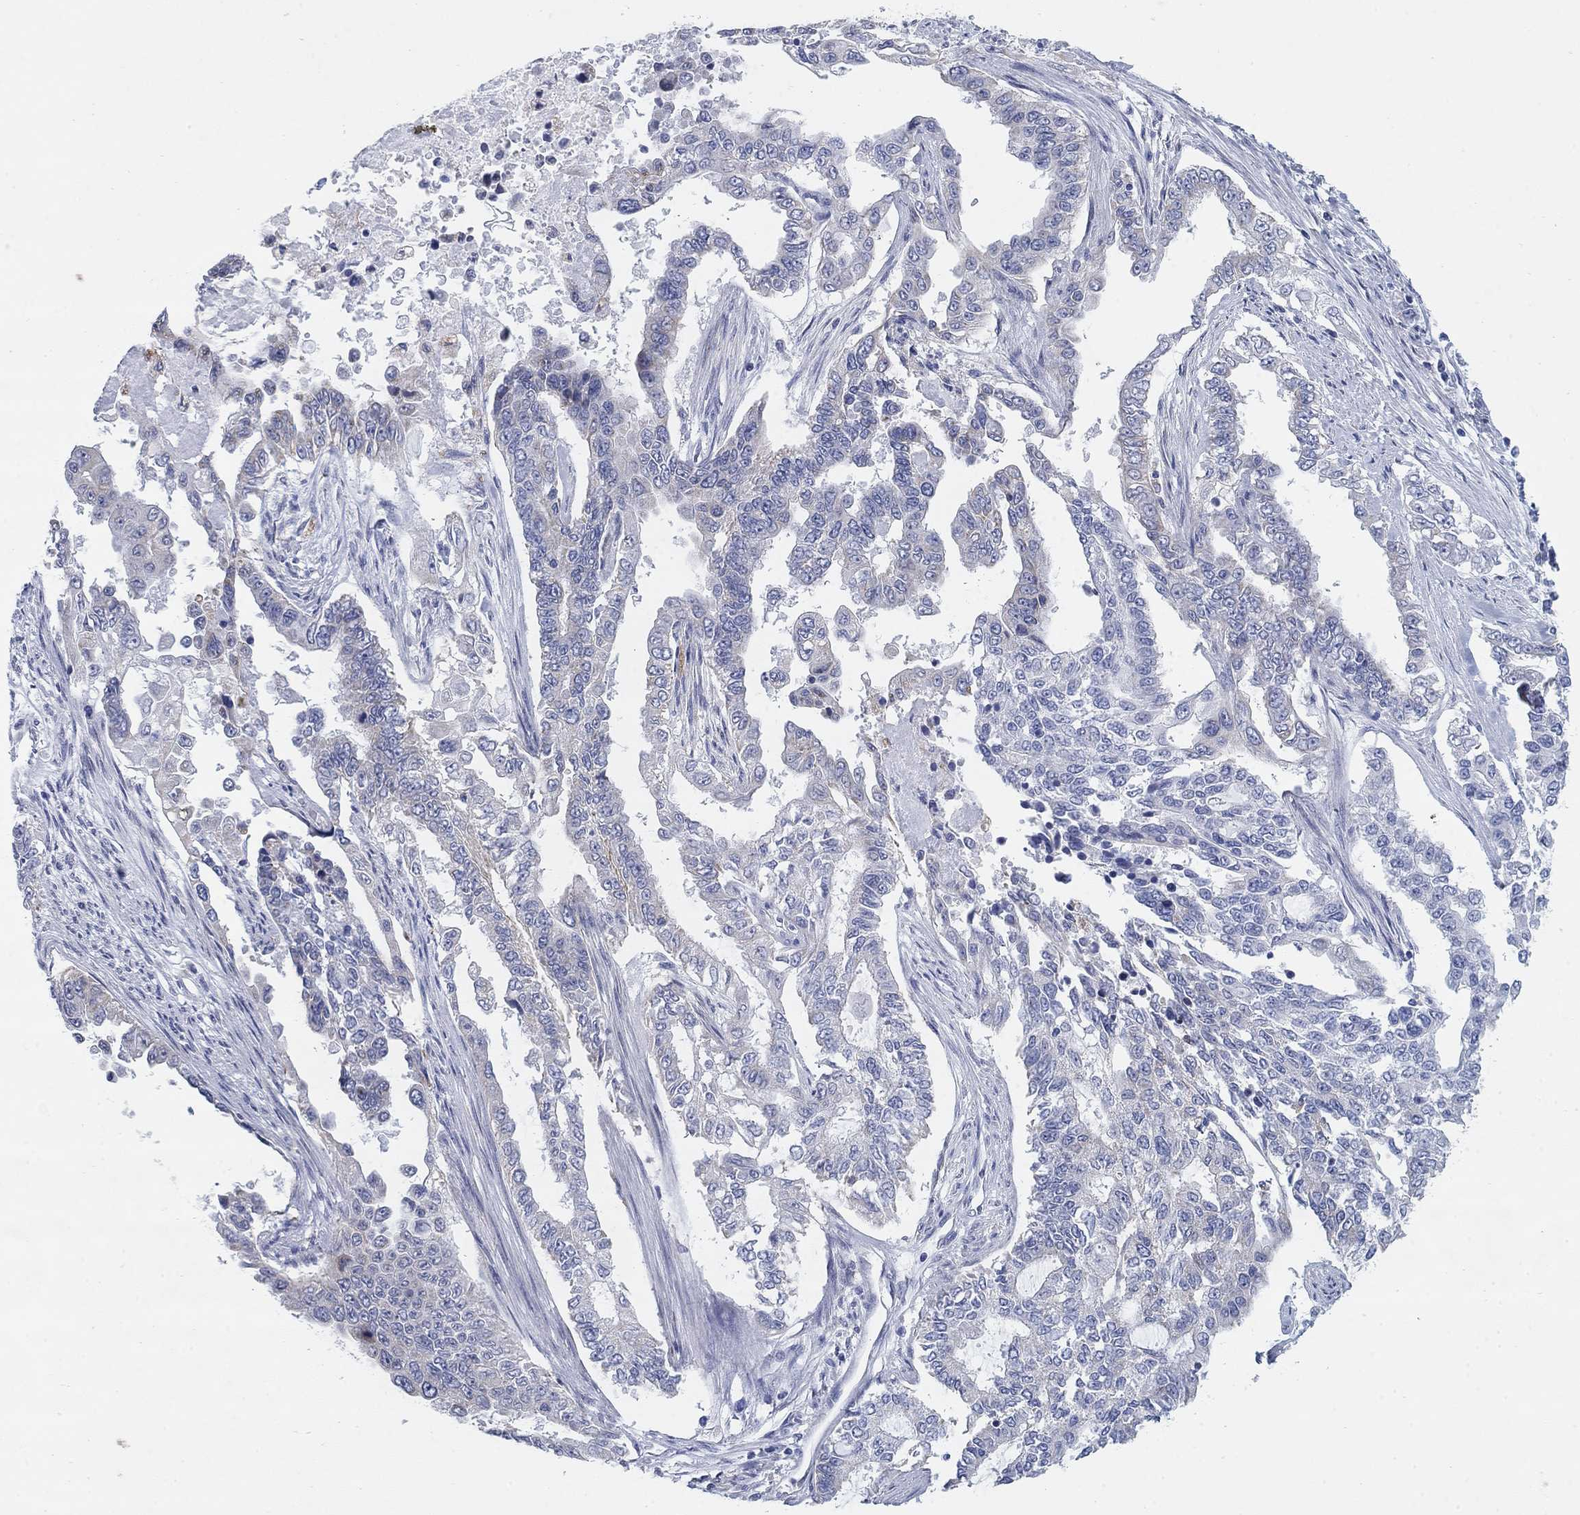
{"staining": {"intensity": "negative", "quantity": "none", "location": "none"}, "tissue": "endometrial cancer", "cell_type": "Tumor cells", "image_type": "cancer", "snomed": [{"axis": "morphology", "description": "Adenocarcinoma, NOS"}, {"axis": "topography", "description": "Uterus"}], "caption": "Histopathology image shows no protein expression in tumor cells of endometrial cancer (adenocarcinoma) tissue.", "gene": "SCCPDH", "patient": {"sex": "female", "age": 59}}